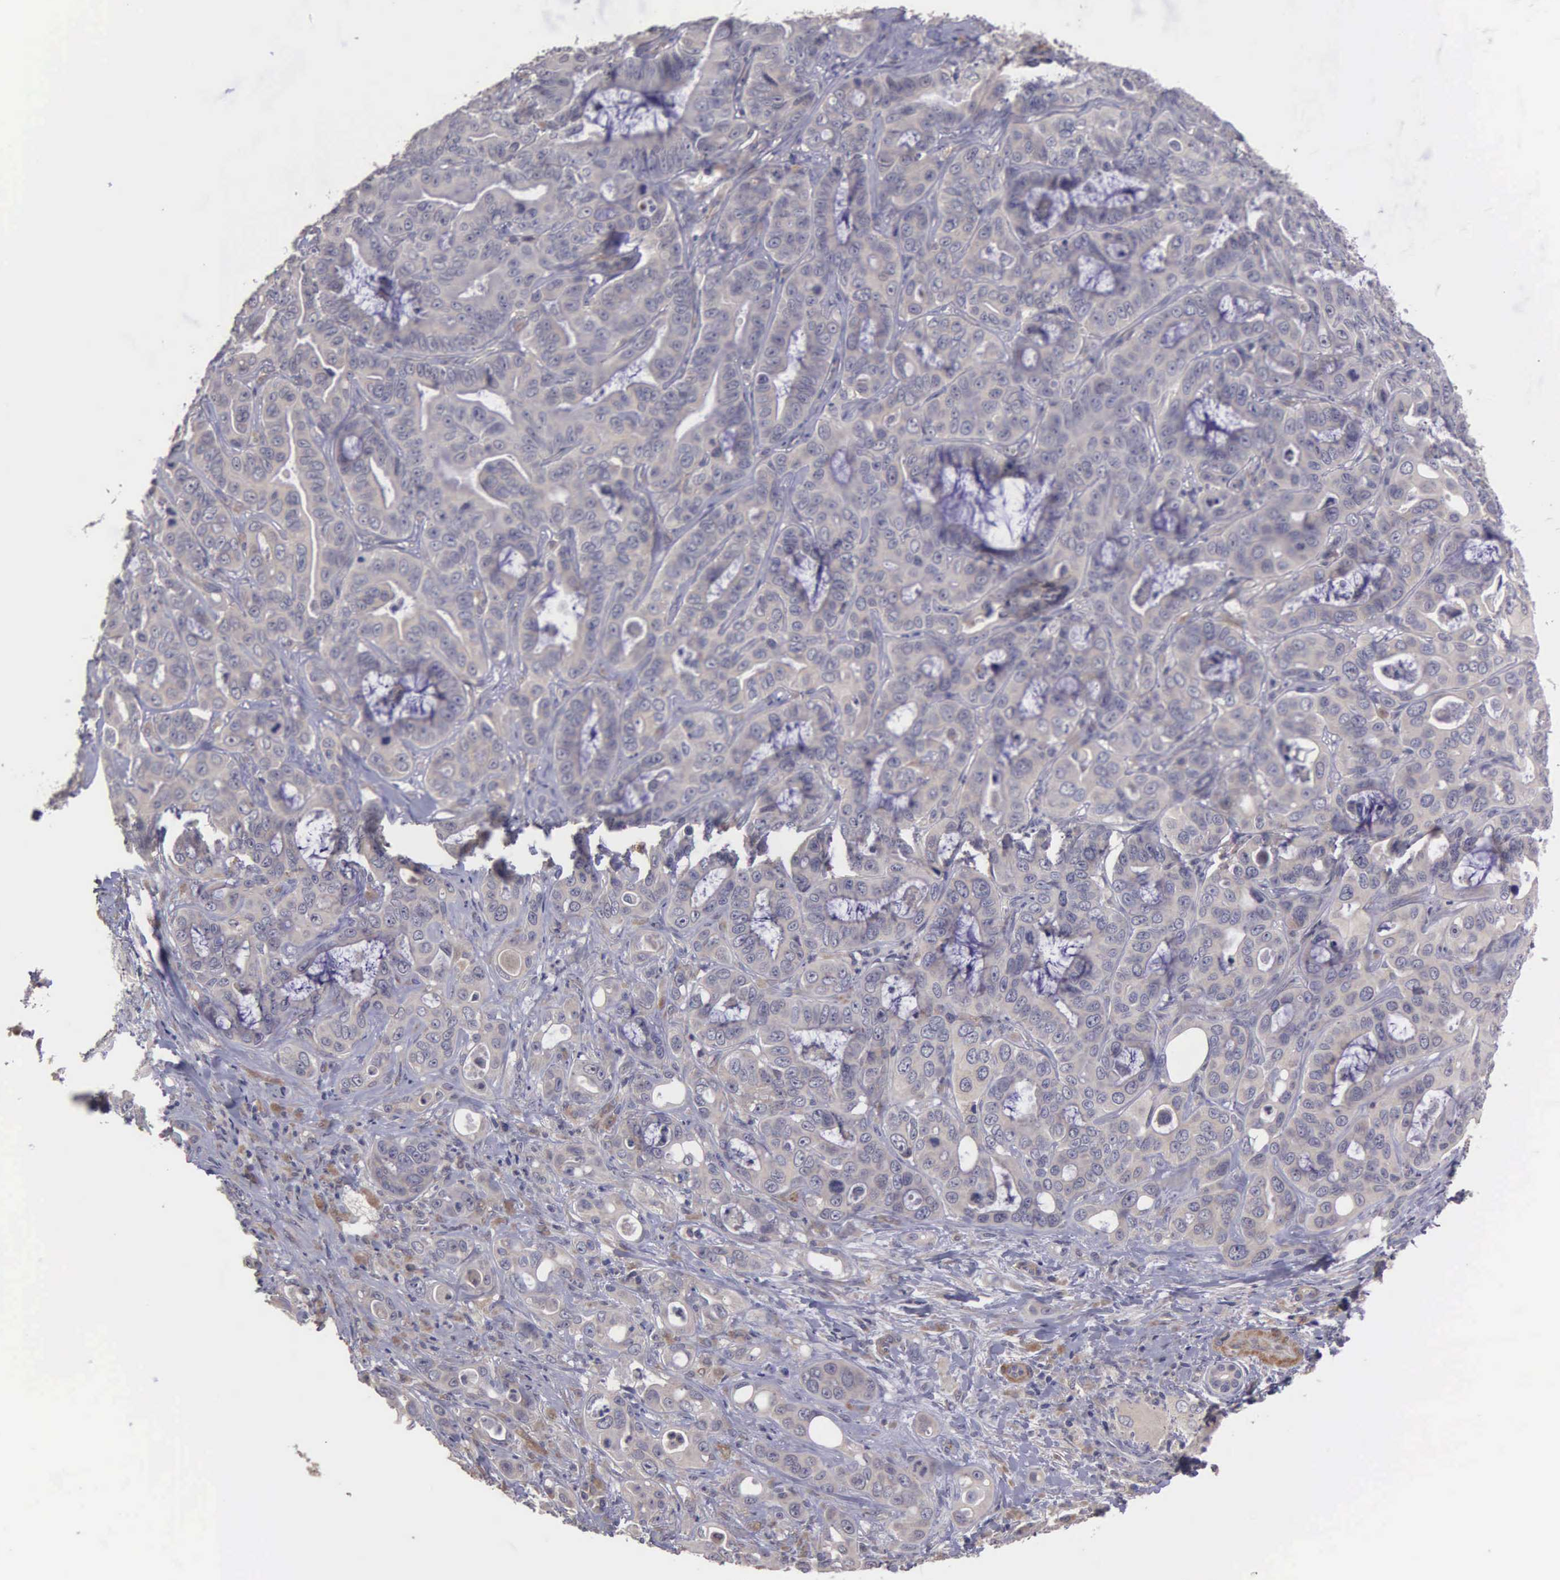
{"staining": {"intensity": "negative", "quantity": "none", "location": "none"}, "tissue": "liver cancer", "cell_type": "Tumor cells", "image_type": "cancer", "snomed": [{"axis": "morphology", "description": "Cholangiocarcinoma"}, {"axis": "topography", "description": "Liver"}], "caption": "The histopathology image exhibits no significant expression in tumor cells of liver cholangiocarcinoma. The staining was performed using DAB (3,3'-diaminobenzidine) to visualize the protein expression in brown, while the nuclei were stained in blue with hematoxylin (Magnification: 20x).", "gene": "RTL10", "patient": {"sex": "female", "age": 79}}